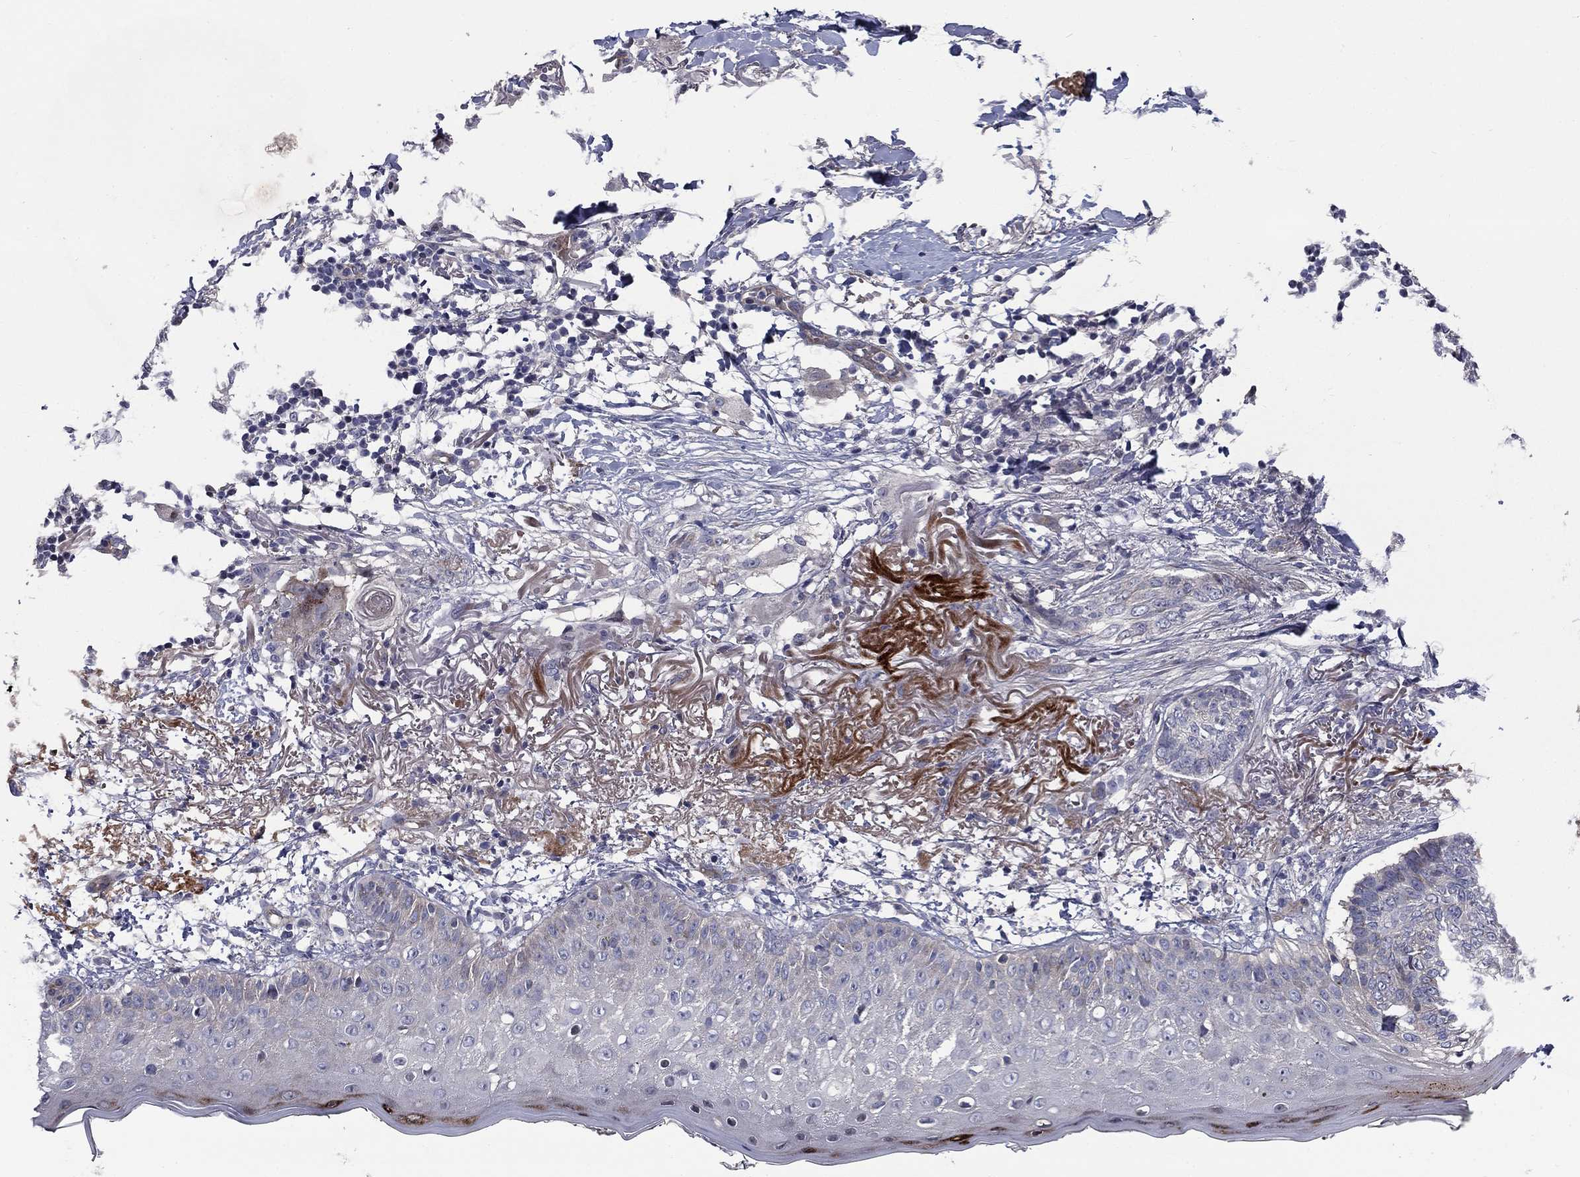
{"staining": {"intensity": "negative", "quantity": "none", "location": "none"}, "tissue": "skin cancer", "cell_type": "Tumor cells", "image_type": "cancer", "snomed": [{"axis": "morphology", "description": "Normal tissue, NOS"}, {"axis": "morphology", "description": "Basal cell carcinoma"}, {"axis": "topography", "description": "Skin"}], "caption": "Skin cancer (basal cell carcinoma) stained for a protein using immunohistochemistry (IHC) demonstrates no positivity tumor cells.", "gene": "SLC1A1", "patient": {"sex": "male", "age": 84}}